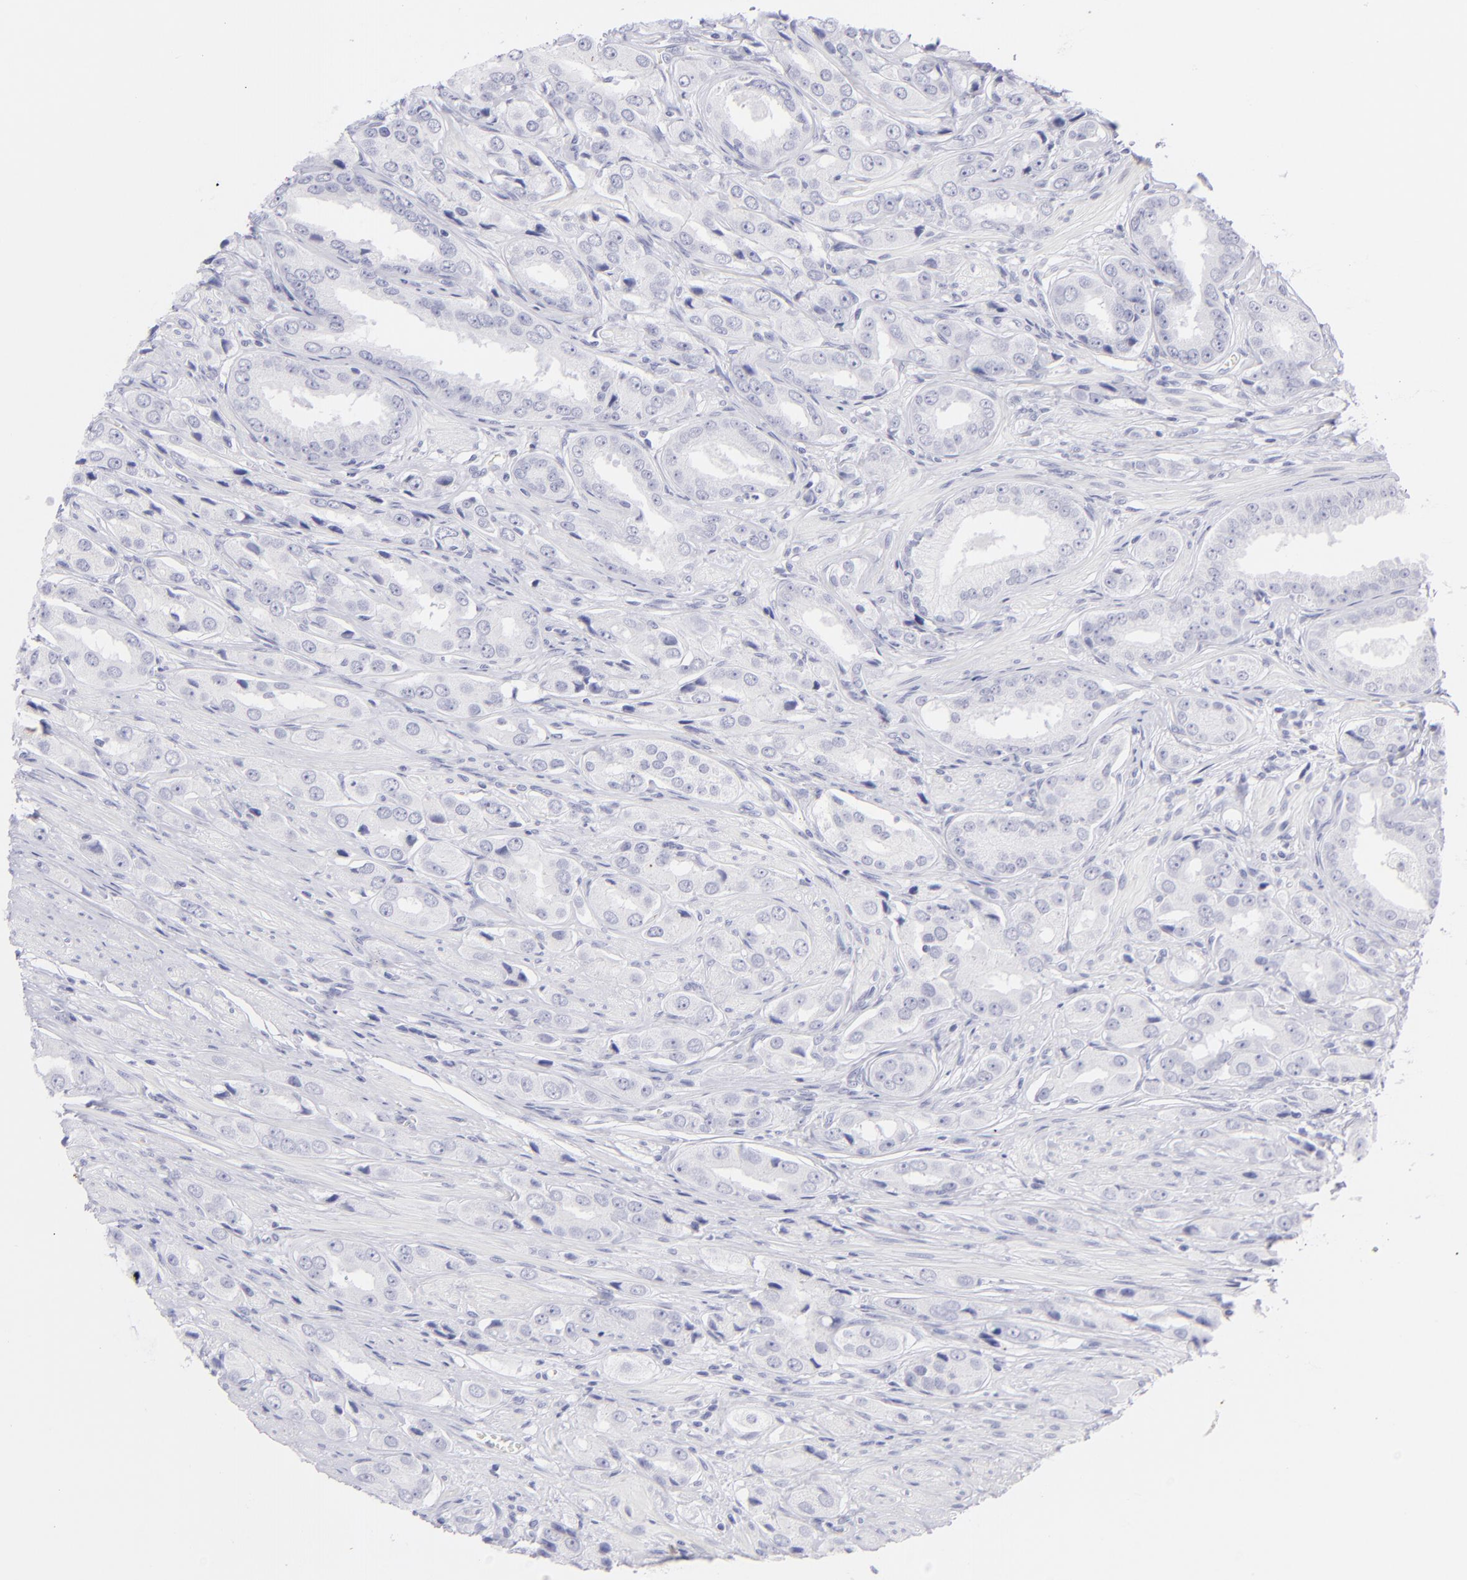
{"staining": {"intensity": "negative", "quantity": "none", "location": "none"}, "tissue": "prostate cancer", "cell_type": "Tumor cells", "image_type": "cancer", "snomed": [{"axis": "morphology", "description": "Adenocarcinoma, Medium grade"}, {"axis": "topography", "description": "Prostate"}], "caption": "Human prostate cancer (medium-grade adenocarcinoma) stained for a protein using immunohistochemistry shows no staining in tumor cells.", "gene": "FCER2", "patient": {"sex": "male", "age": 53}}